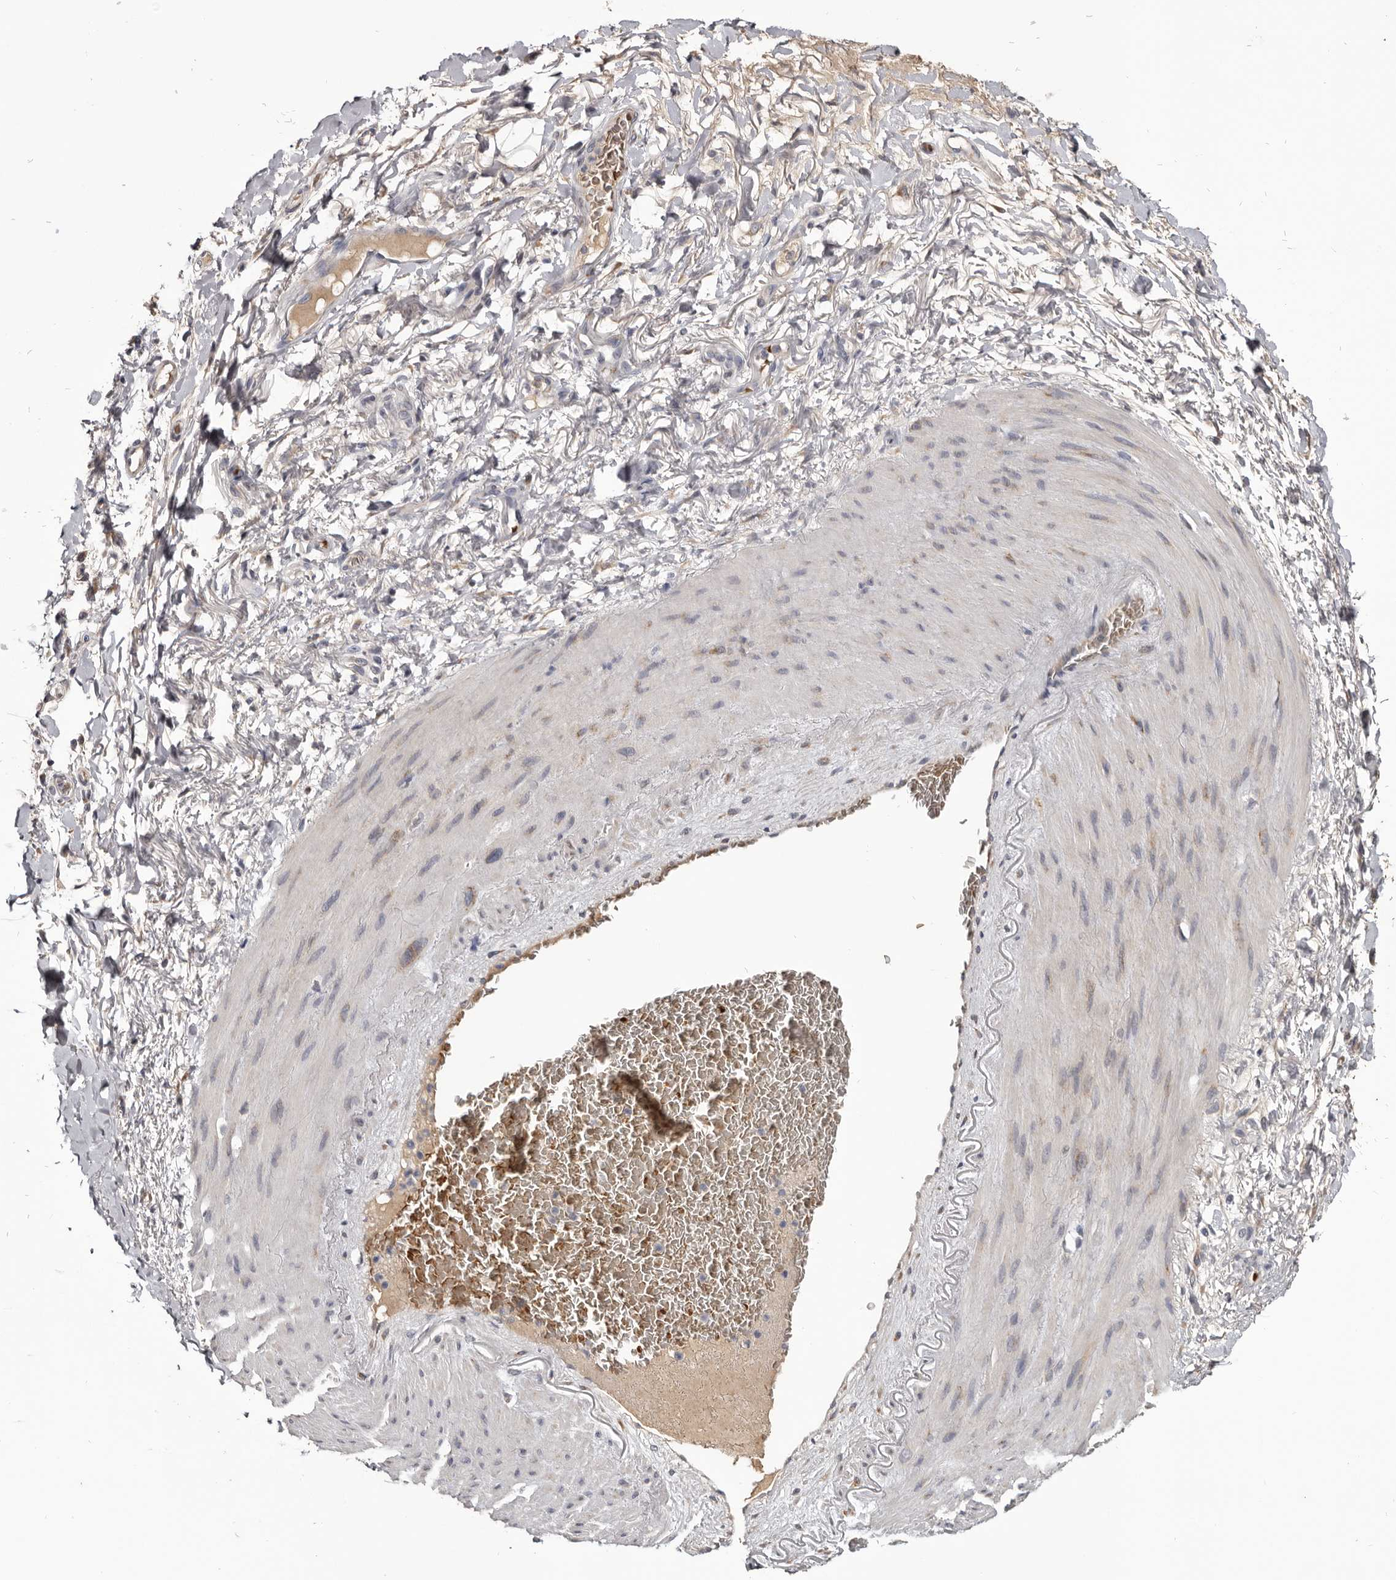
{"staining": {"intensity": "weak", "quantity": ">75%", "location": "cytoplasmic/membranous"}, "tissue": "adipose tissue", "cell_type": "Adipocytes", "image_type": "normal", "snomed": [{"axis": "morphology", "description": "Normal tissue, NOS"}, {"axis": "morphology", "description": "Adenocarcinoma, NOS"}, {"axis": "topography", "description": "Esophagus"}], "caption": "A brown stain shows weak cytoplasmic/membranous expression of a protein in adipocytes of normal human adipose tissue.", "gene": "NENF", "patient": {"sex": "male", "age": 62}}